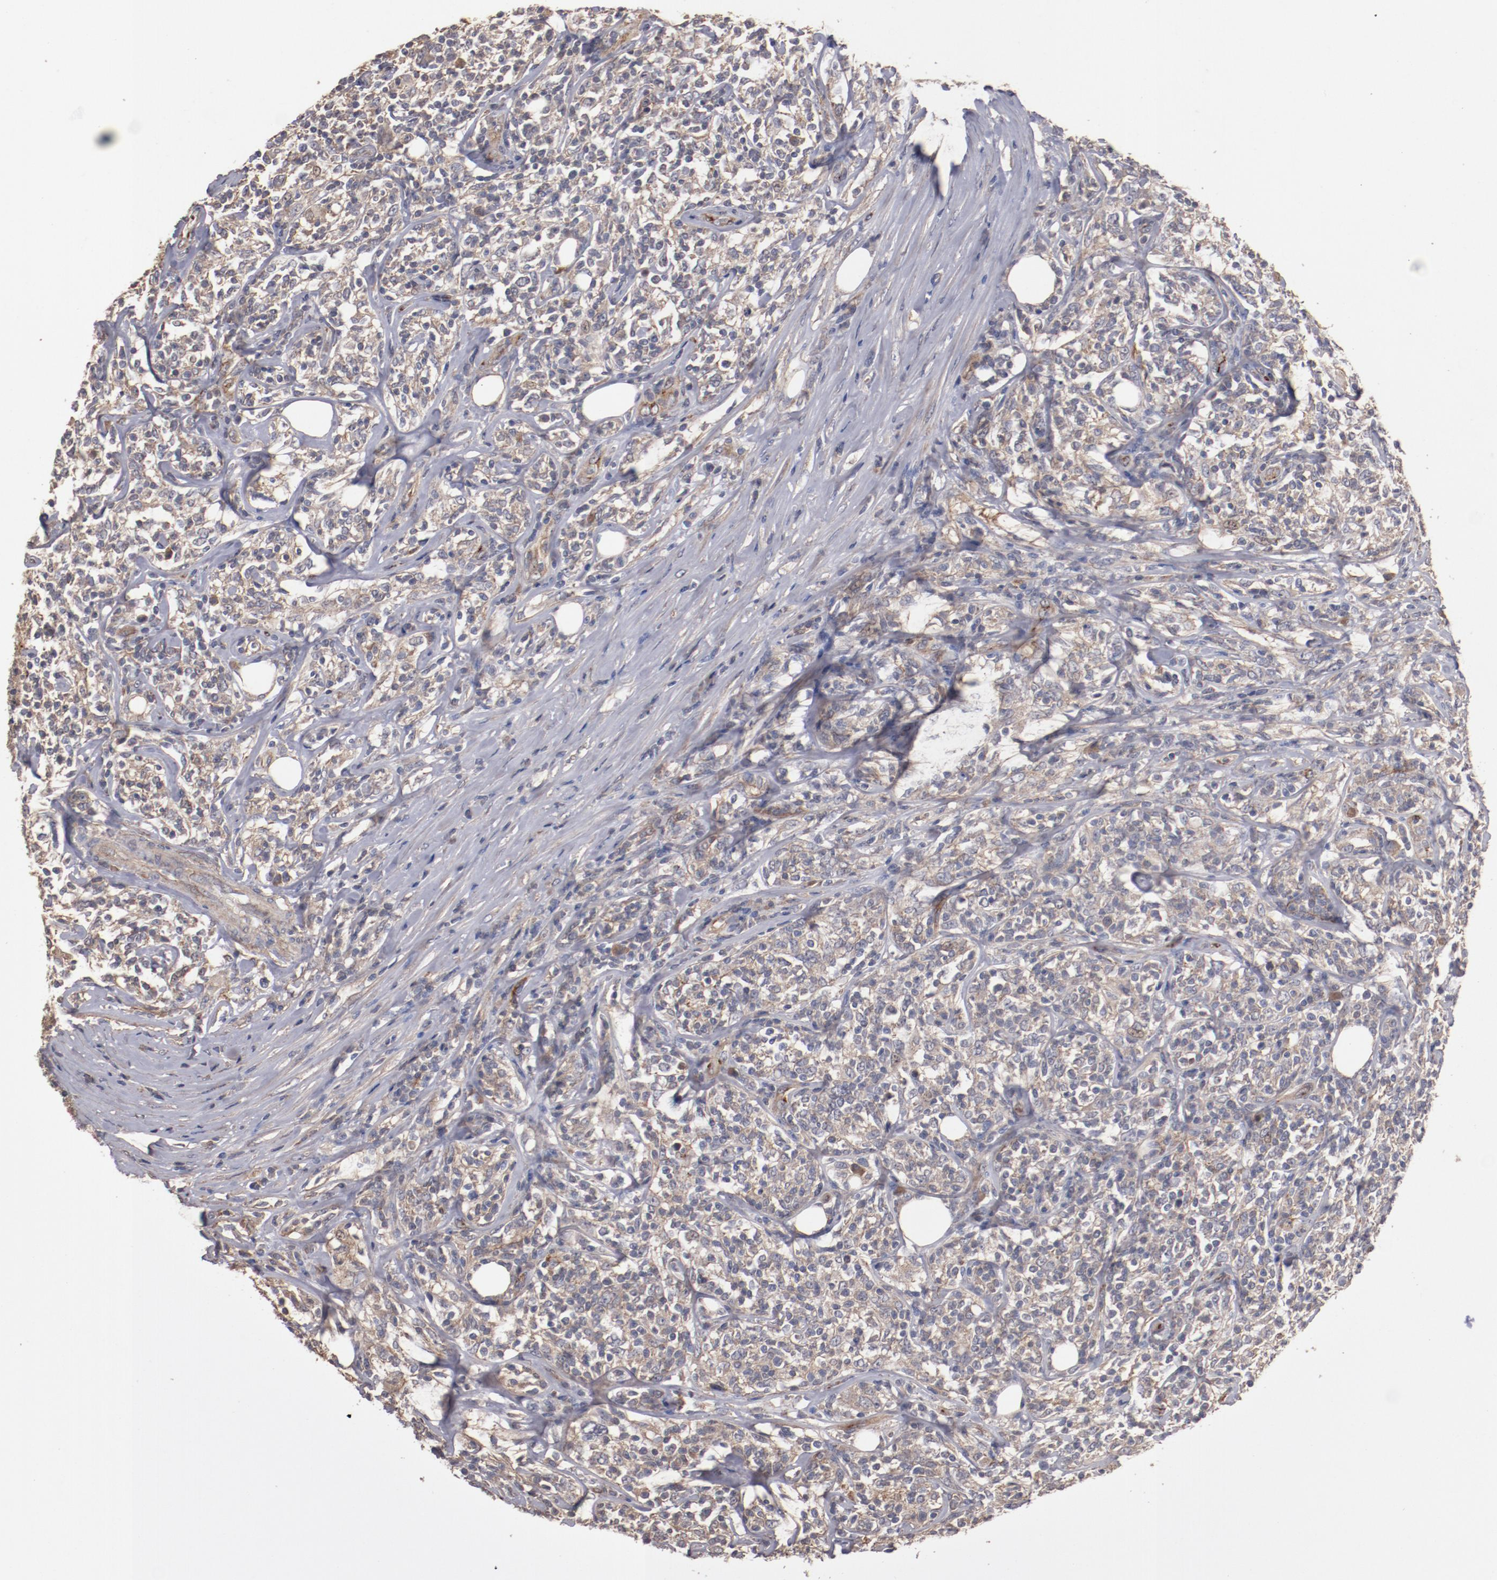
{"staining": {"intensity": "weak", "quantity": ">75%", "location": "cytoplasmic/membranous"}, "tissue": "lymphoma", "cell_type": "Tumor cells", "image_type": "cancer", "snomed": [{"axis": "morphology", "description": "Malignant lymphoma, non-Hodgkin's type, High grade"}, {"axis": "topography", "description": "Lymph node"}], "caption": "Immunohistochemical staining of lymphoma exhibits low levels of weak cytoplasmic/membranous protein positivity in about >75% of tumor cells. The staining is performed using DAB (3,3'-diaminobenzidine) brown chromogen to label protein expression. The nuclei are counter-stained blue using hematoxylin.", "gene": "DIPK2B", "patient": {"sex": "female", "age": 84}}